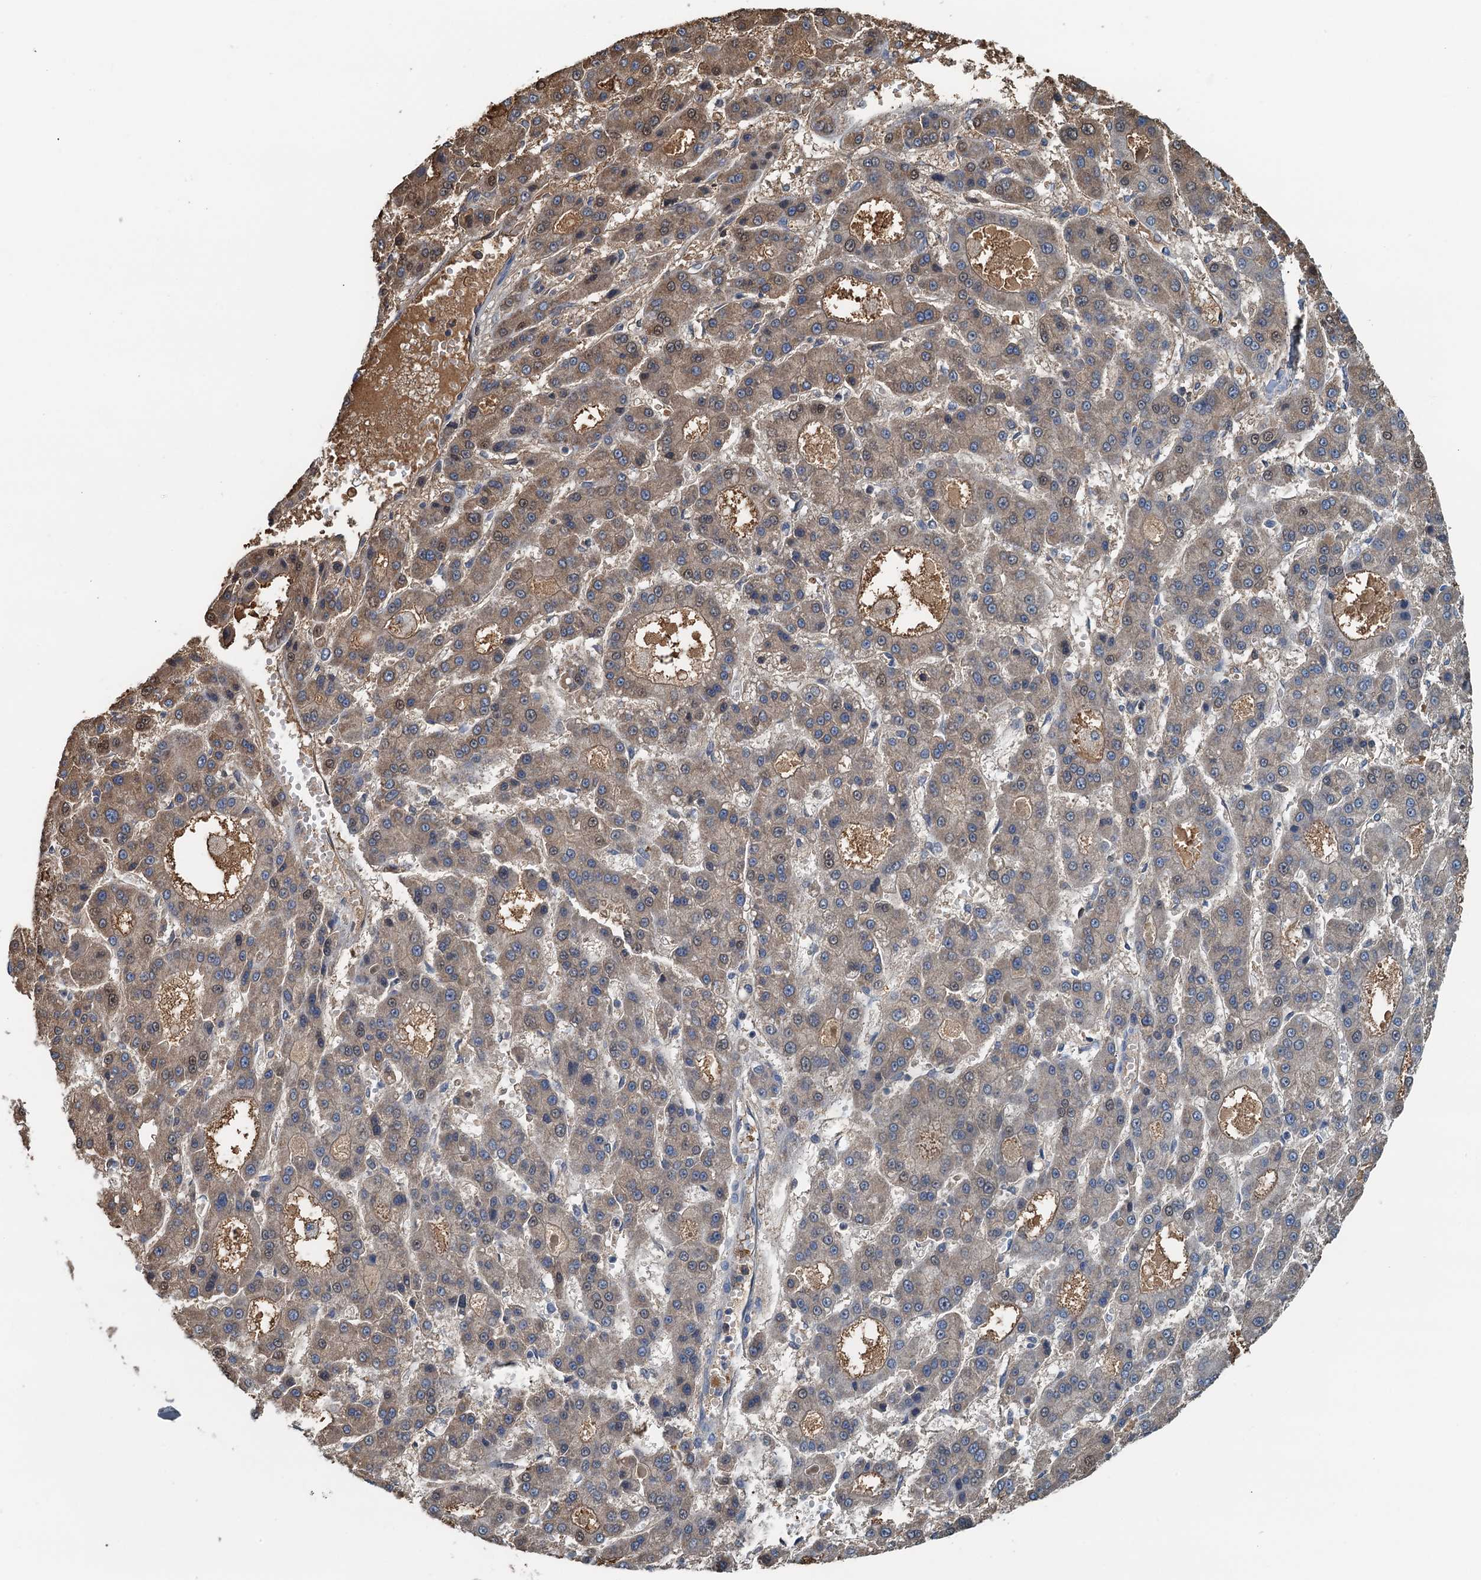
{"staining": {"intensity": "weak", "quantity": ">75%", "location": "cytoplasmic/membranous"}, "tissue": "liver cancer", "cell_type": "Tumor cells", "image_type": "cancer", "snomed": [{"axis": "morphology", "description": "Carcinoma, Hepatocellular, NOS"}, {"axis": "topography", "description": "Liver"}], "caption": "This histopathology image displays immunohistochemistry staining of human liver hepatocellular carcinoma, with low weak cytoplasmic/membranous expression in approximately >75% of tumor cells.", "gene": "LSM14B", "patient": {"sex": "male", "age": 70}}